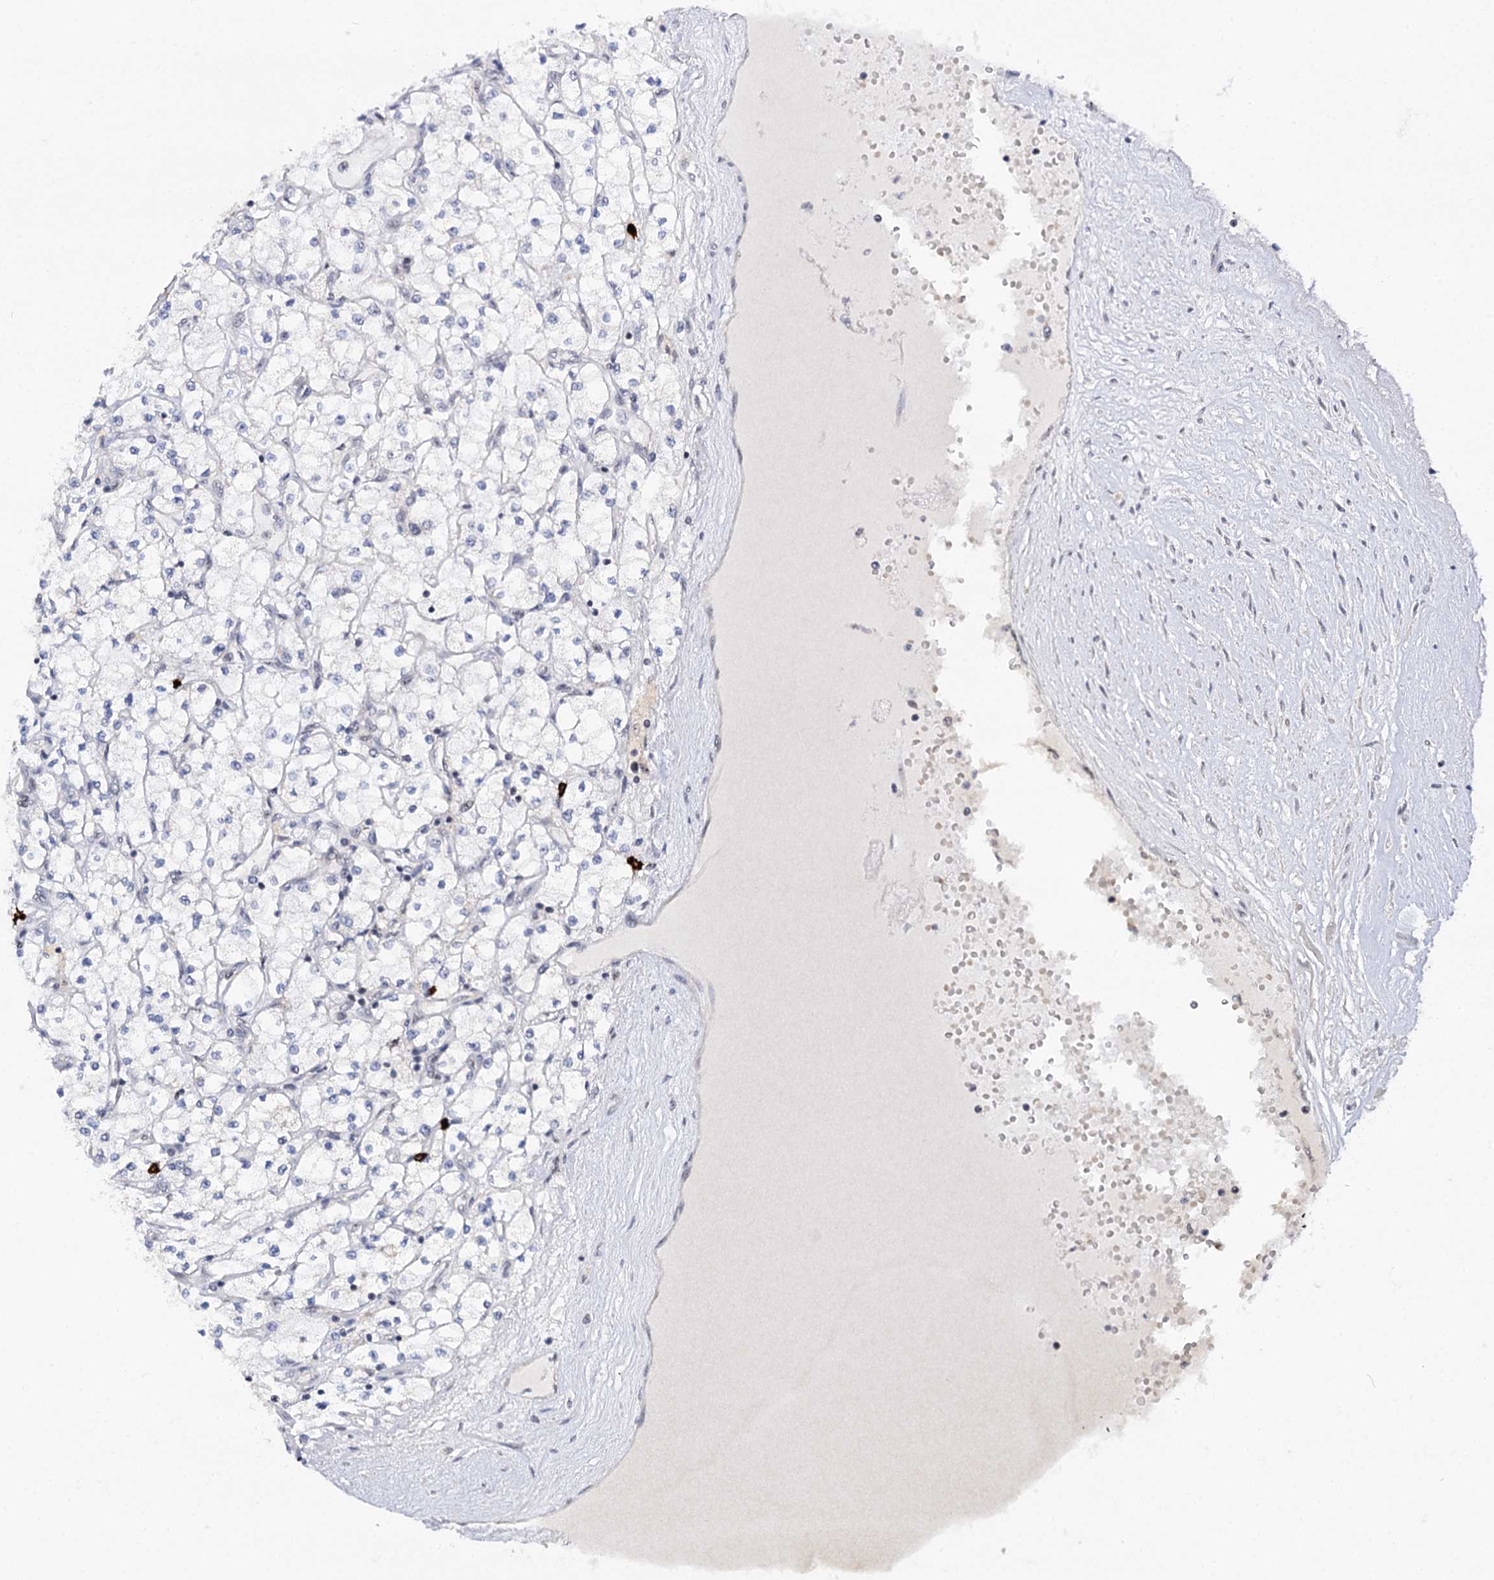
{"staining": {"intensity": "negative", "quantity": "none", "location": "none"}, "tissue": "renal cancer", "cell_type": "Tumor cells", "image_type": "cancer", "snomed": [{"axis": "morphology", "description": "Adenocarcinoma, NOS"}, {"axis": "topography", "description": "Kidney"}], "caption": "Renal cancer (adenocarcinoma) stained for a protein using immunohistochemistry shows no expression tumor cells.", "gene": "BUD13", "patient": {"sex": "male", "age": 80}}